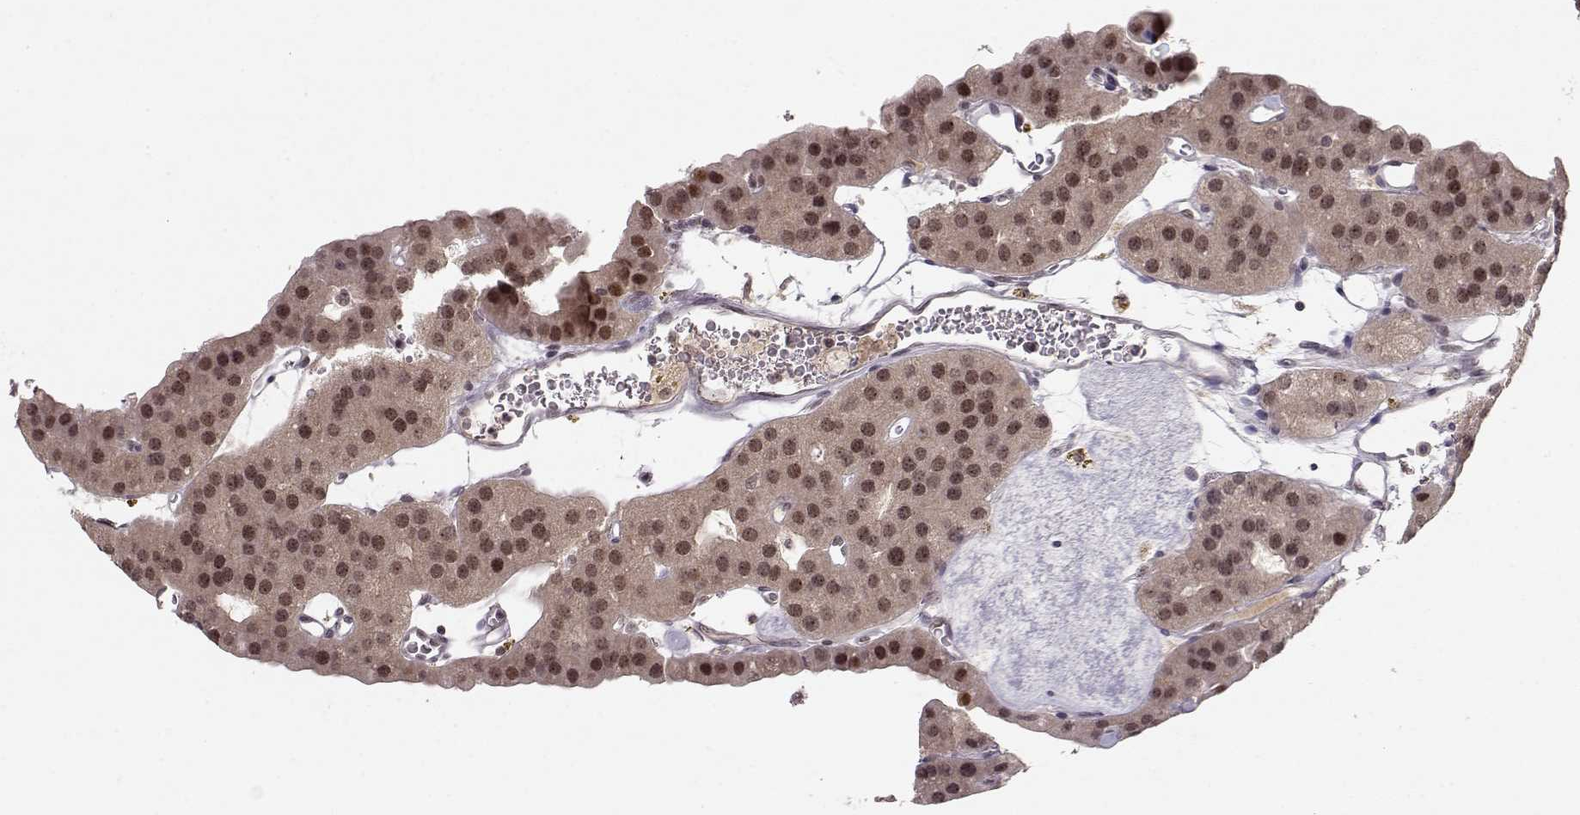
{"staining": {"intensity": "strong", "quantity": "25%-75%", "location": "nuclear"}, "tissue": "parathyroid gland", "cell_type": "Glandular cells", "image_type": "normal", "snomed": [{"axis": "morphology", "description": "Normal tissue, NOS"}, {"axis": "morphology", "description": "Adenoma, NOS"}, {"axis": "topography", "description": "Parathyroid gland"}], "caption": "A photomicrograph showing strong nuclear expression in approximately 25%-75% of glandular cells in unremarkable parathyroid gland, as visualized by brown immunohistochemical staining.", "gene": "CSNK2A1", "patient": {"sex": "female", "age": 86}}